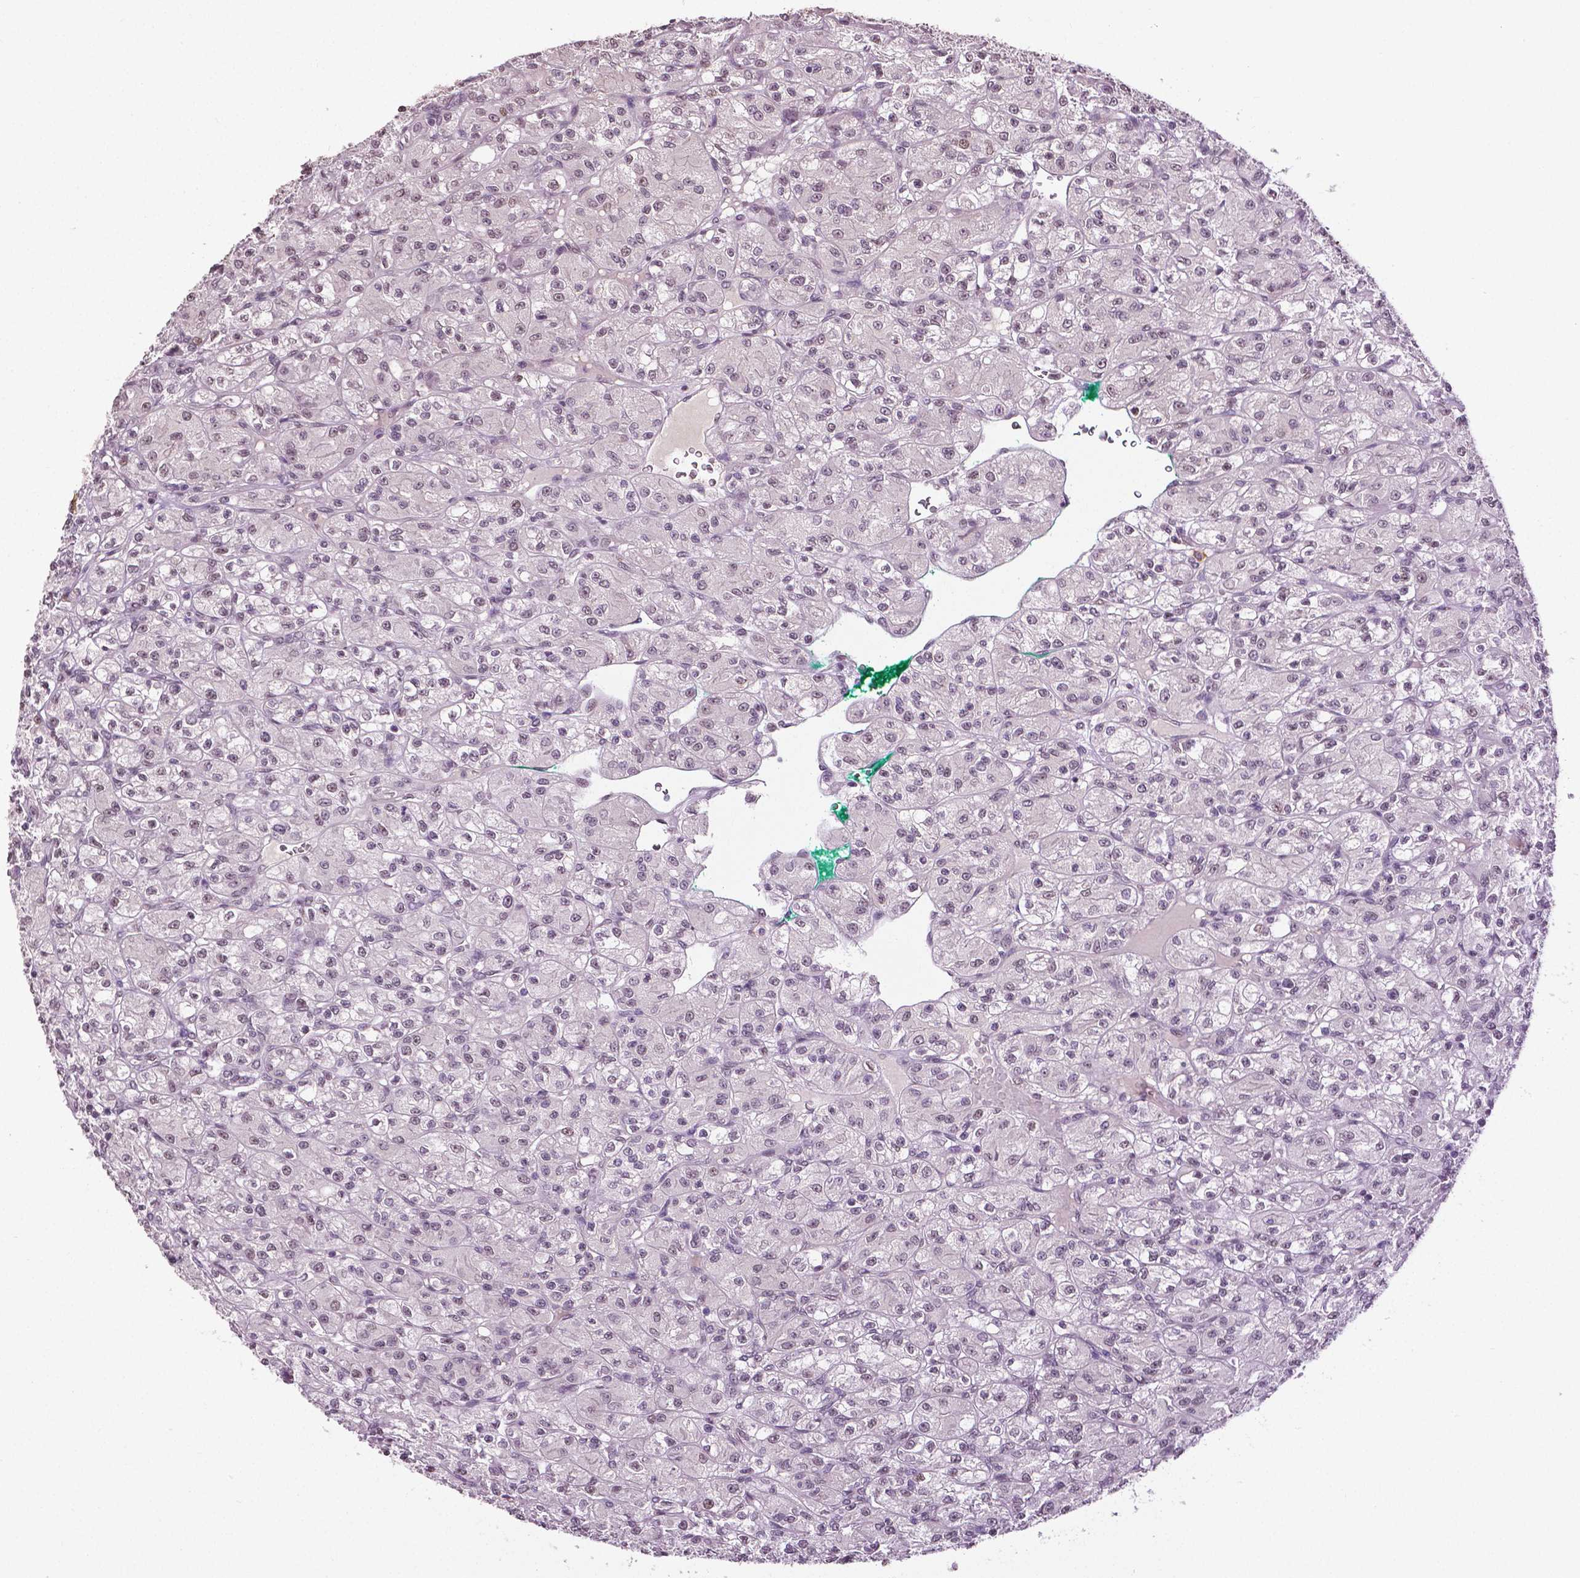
{"staining": {"intensity": "negative", "quantity": "none", "location": "none"}, "tissue": "renal cancer", "cell_type": "Tumor cells", "image_type": "cancer", "snomed": [{"axis": "morphology", "description": "Adenocarcinoma, NOS"}, {"axis": "topography", "description": "Kidney"}], "caption": "This micrograph is of renal cancer (adenocarcinoma) stained with immunohistochemistry (IHC) to label a protein in brown with the nuclei are counter-stained blue. There is no staining in tumor cells.", "gene": "DLX5", "patient": {"sex": "female", "age": 70}}